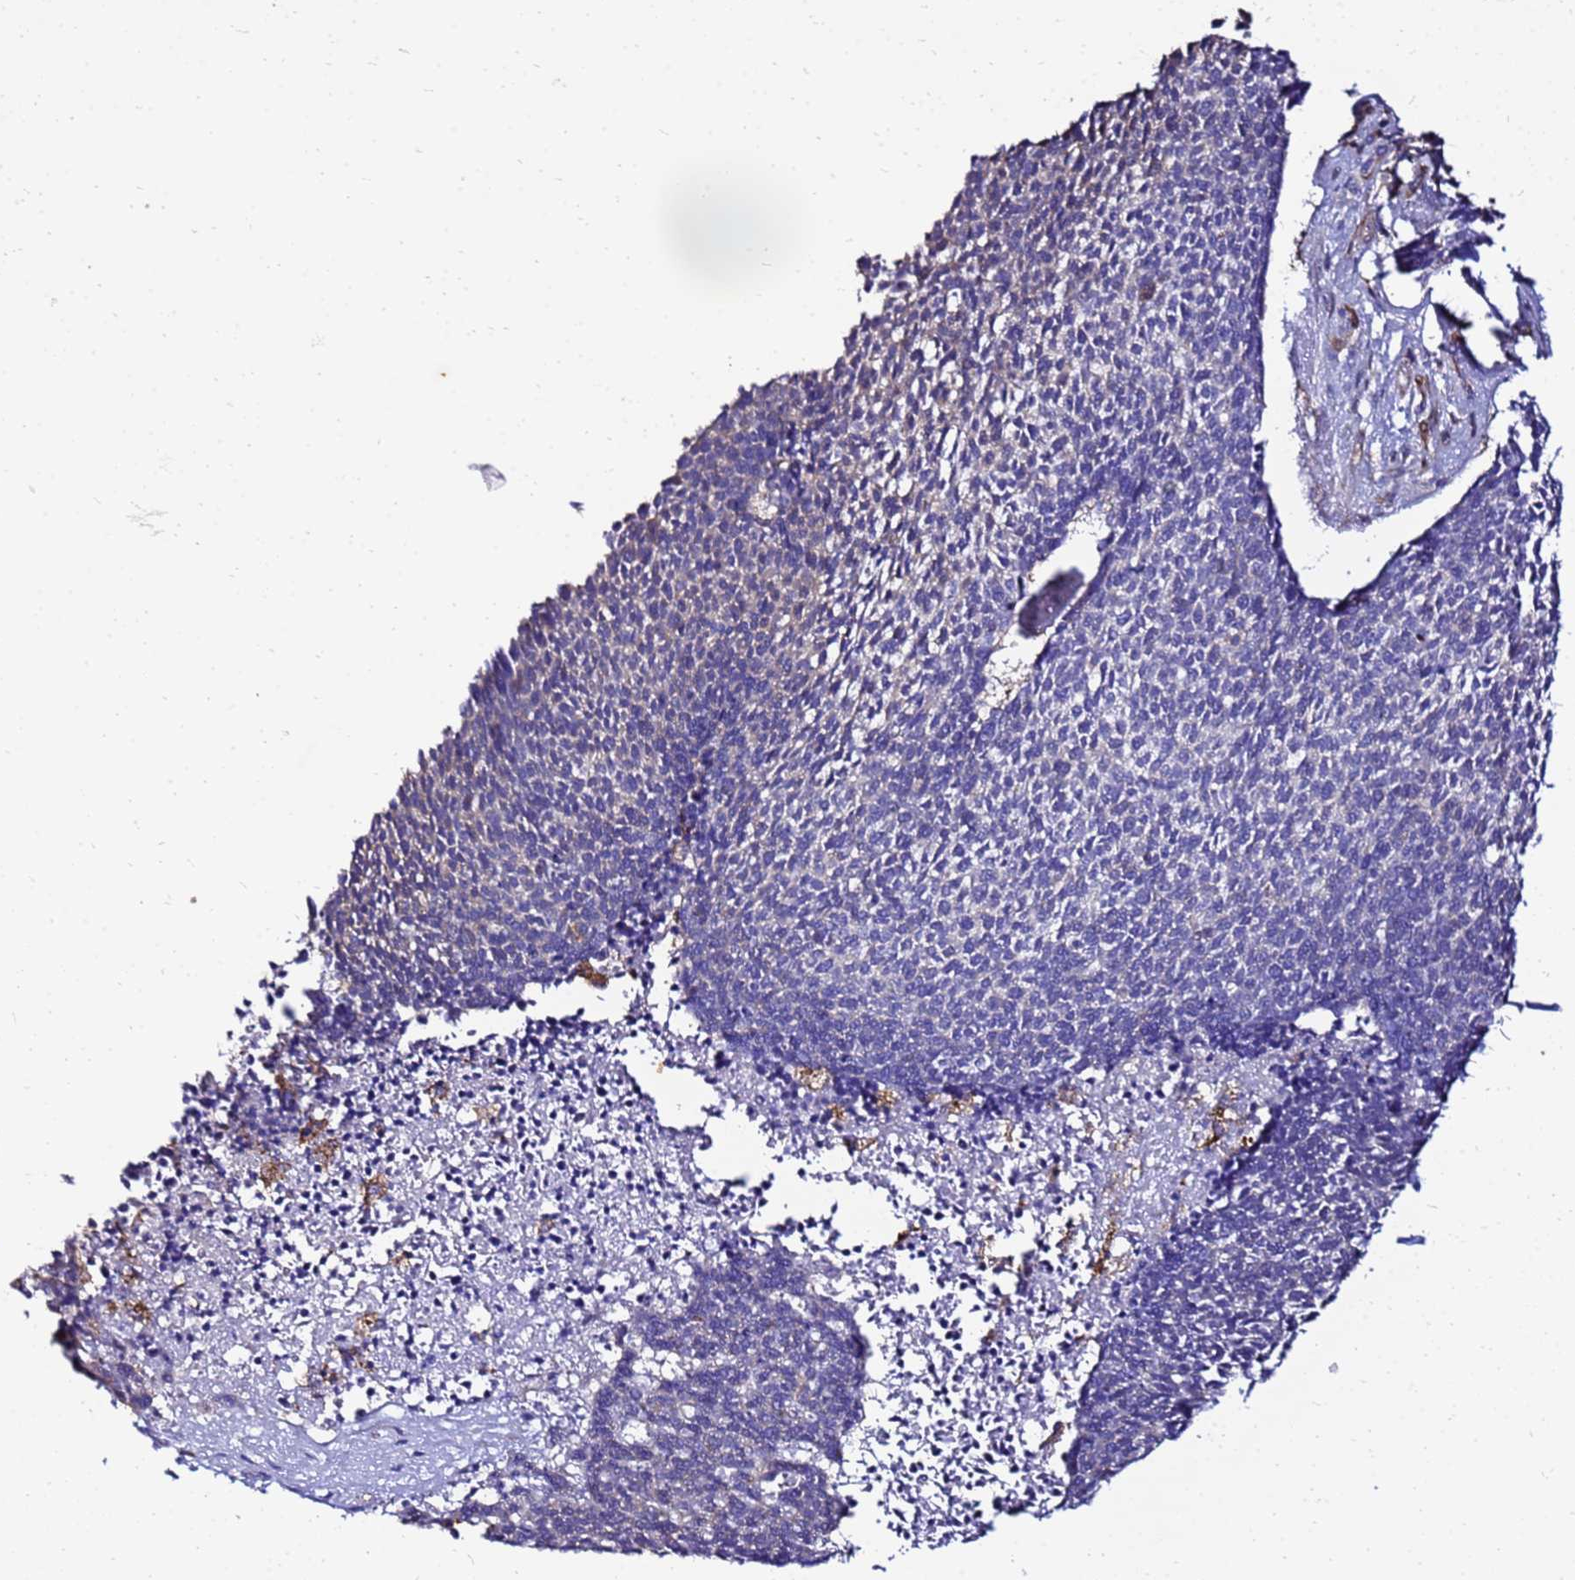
{"staining": {"intensity": "negative", "quantity": "none", "location": "none"}, "tissue": "skin cancer", "cell_type": "Tumor cells", "image_type": "cancer", "snomed": [{"axis": "morphology", "description": "Basal cell carcinoma"}, {"axis": "topography", "description": "Skin"}], "caption": "Tumor cells are negative for brown protein staining in skin cancer. (DAB (3,3'-diaminobenzidine) immunohistochemistry (IHC) visualized using brightfield microscopy, high magnification).", "gene": "DBNDD2", "patient": {"sex": "female", "age": 84}}